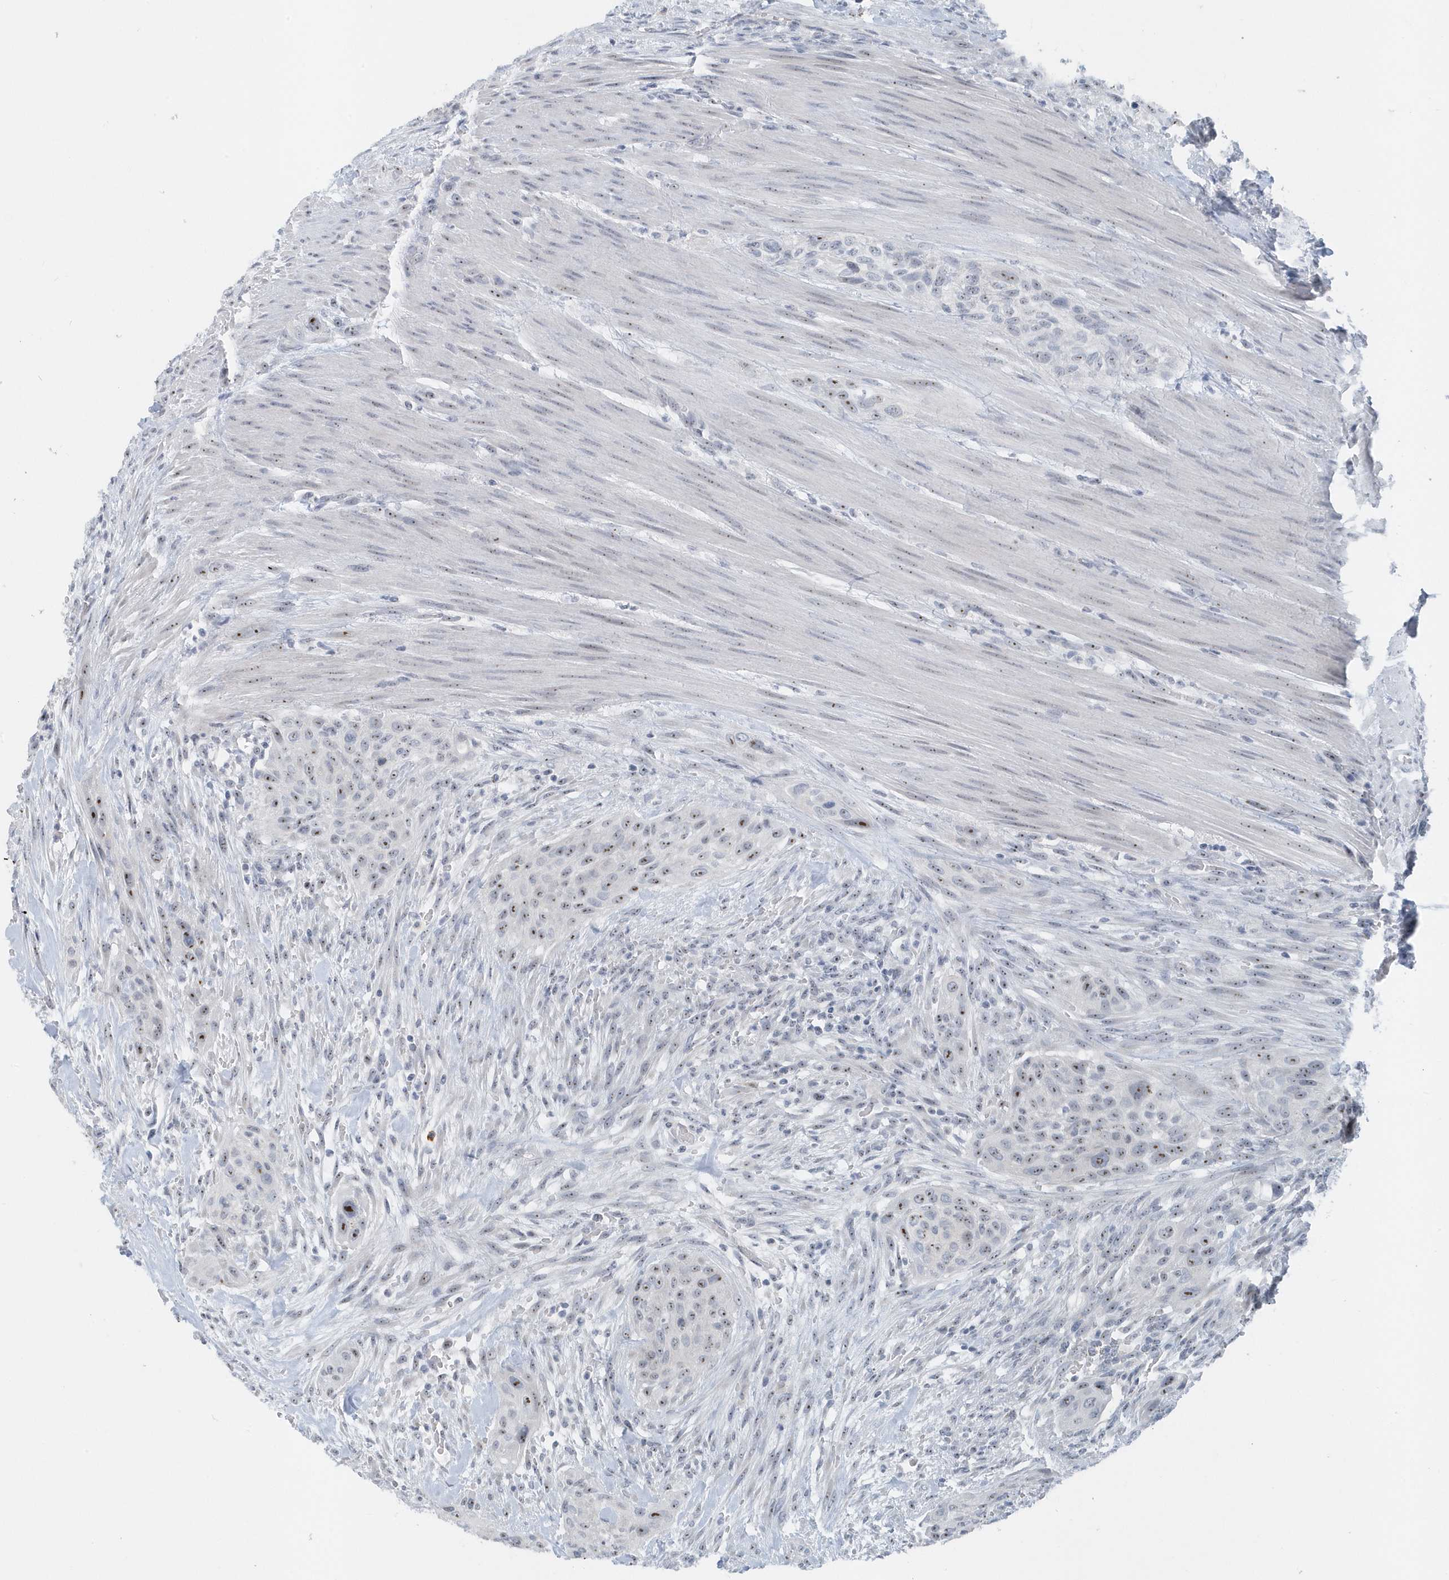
{"staining": {"intensity": "weak", "quantity": "25%-75%", "location": "nuclear"}, "tissue": "urothelial cancer", "cell_type": "Tumor cells", "image_type": "cancer", "snomed": [{"axis": "morphology", "description": "Urothelial carcinoma, High grade"}, {"axis": "topography", "description": "Urinary bladder"}], "caption": "A photomicrograph of urothelial carcinoma (high-grade) stained for a protein reveals weak nuclear brown staining in tumor cells.", "gene": "RPF2", "patient": {"sex": "male", "age": 35}}